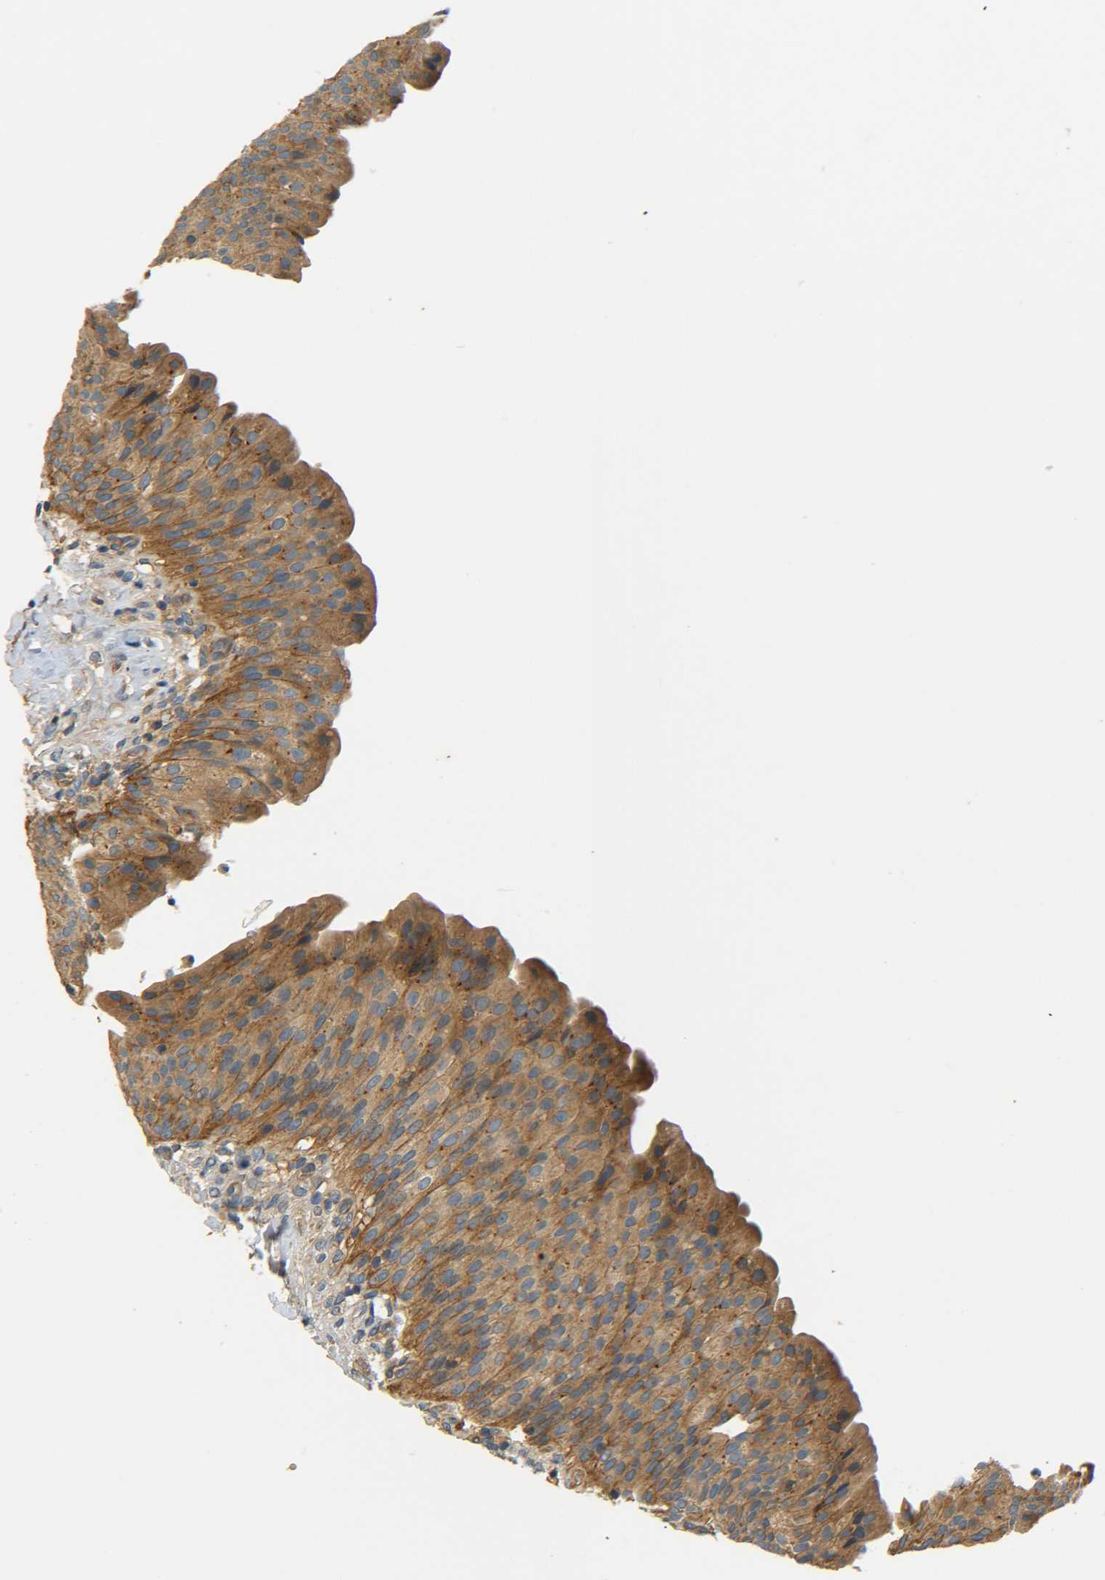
{"staining": {"intensity": "moderate", "quantity": ">75%", "location": "cytoplasmic/membranous"}, "tissue": "urinary bladder", "cell_type": "Urothelial cells", "image_type": "normal", "snomed": [{"axis": "morphology", "description": "Normal tissue, NOS"}, {"axis": "topography", "description": "Urinary bladder"}], "caption": "IHC of unremarkable urinary bladder demonstrates medium levels of moderate cytoplasmic/membranous expression in approximately >75% of urothelial cells. The staining is performed using DAB (3,3'-diaminobenzidine) brown chromogen to label protein expression. The nuclei are counter-stained blue using hematoxylin.", "gene": "LRCH3", "patient": {"sex": "female", "age": 79}}